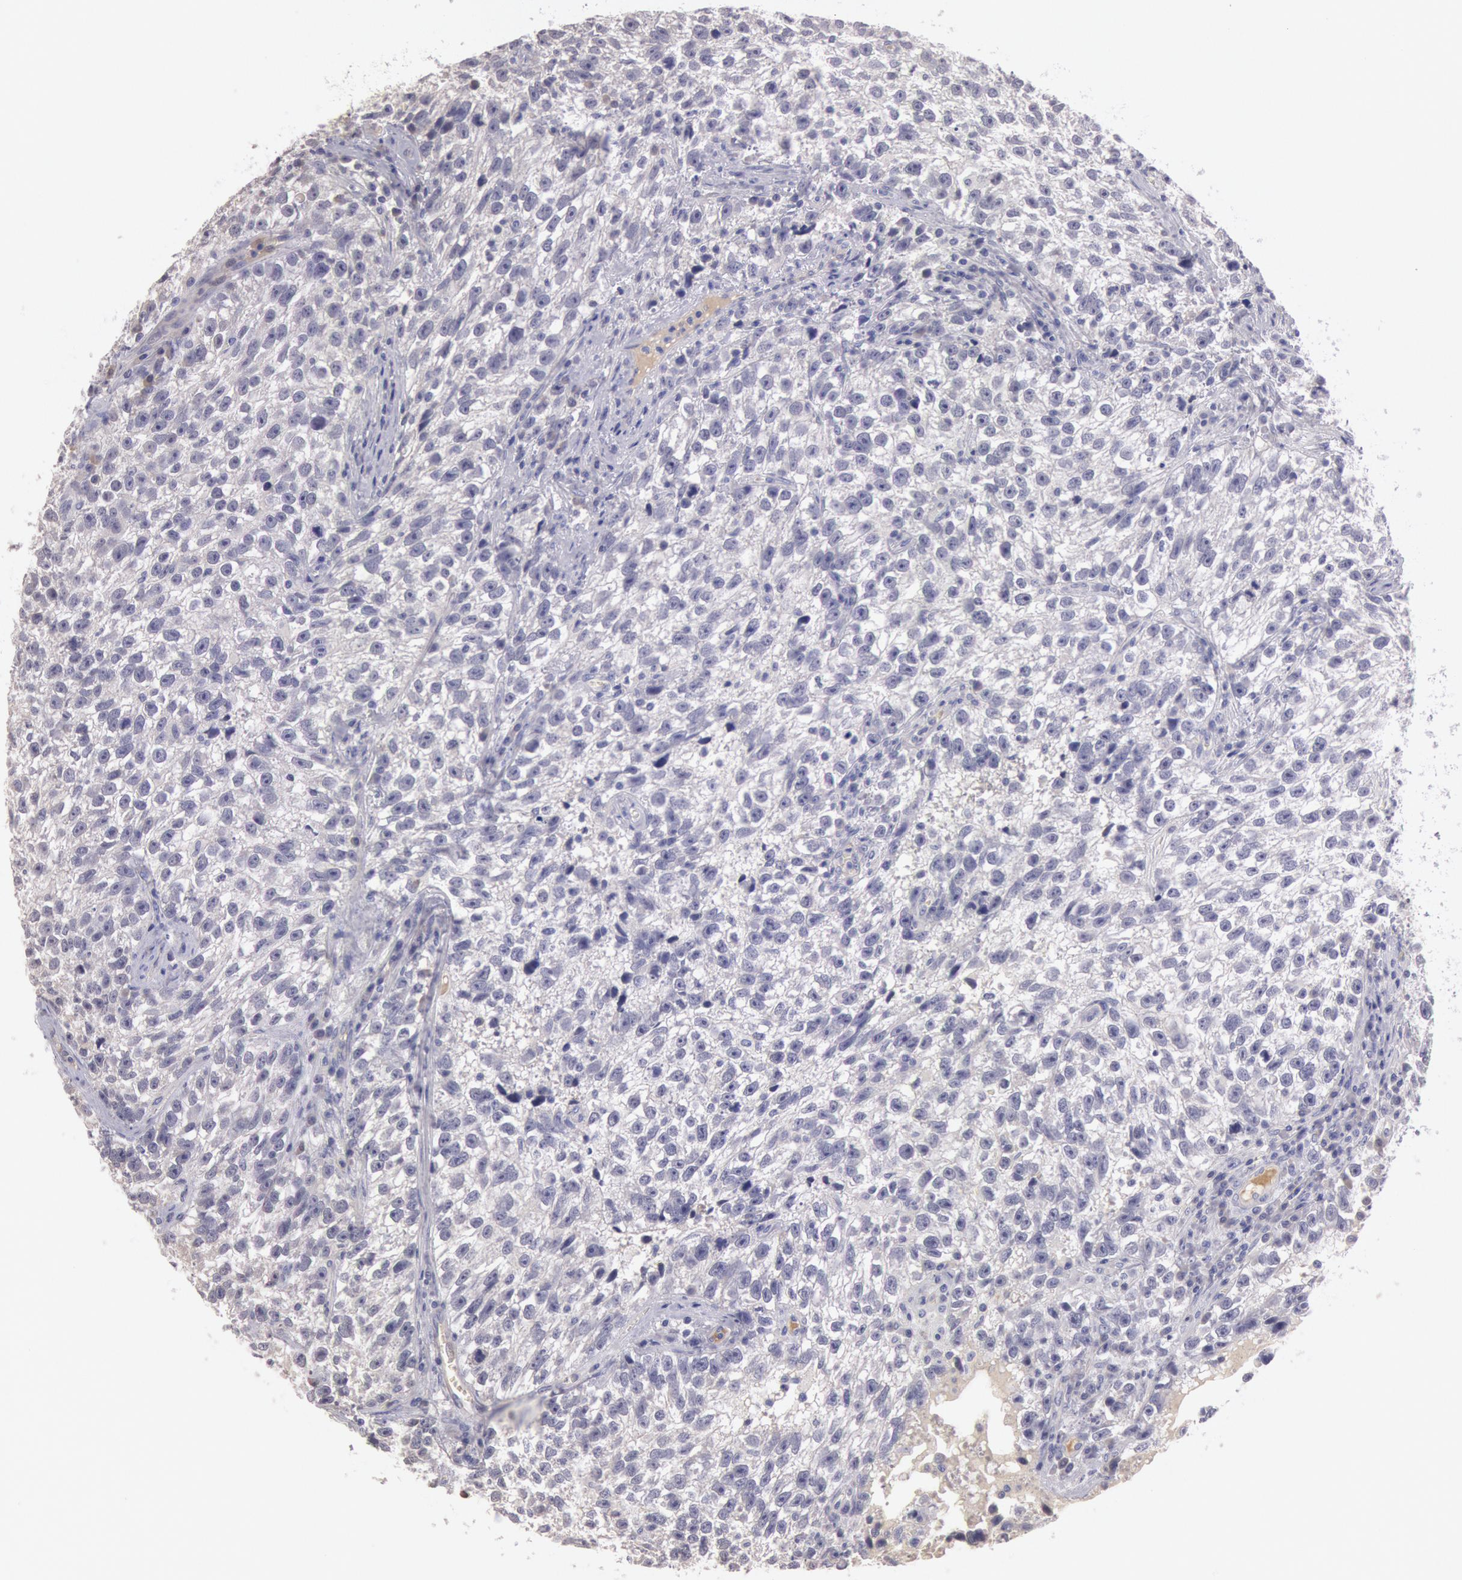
{"staining": {"intensity": "negative", "quantity": "none", "location": "none"}, "tissue": "testis cancer", "cell_type": "Tumor cells", "image_type": "cancer", "snomed": [{"axis": "morphology", "description": "Seminoma, NOS"}, {"axis": "topography", "description": "Testis"}], "caption": "Immunohistochemistry (IHC) image of testis cancer (seminoma) stained for a protein (brown), which shows no staining in tumor cells.", "gene": "C1R", "patient": {"sex": "male", "age": 38}}